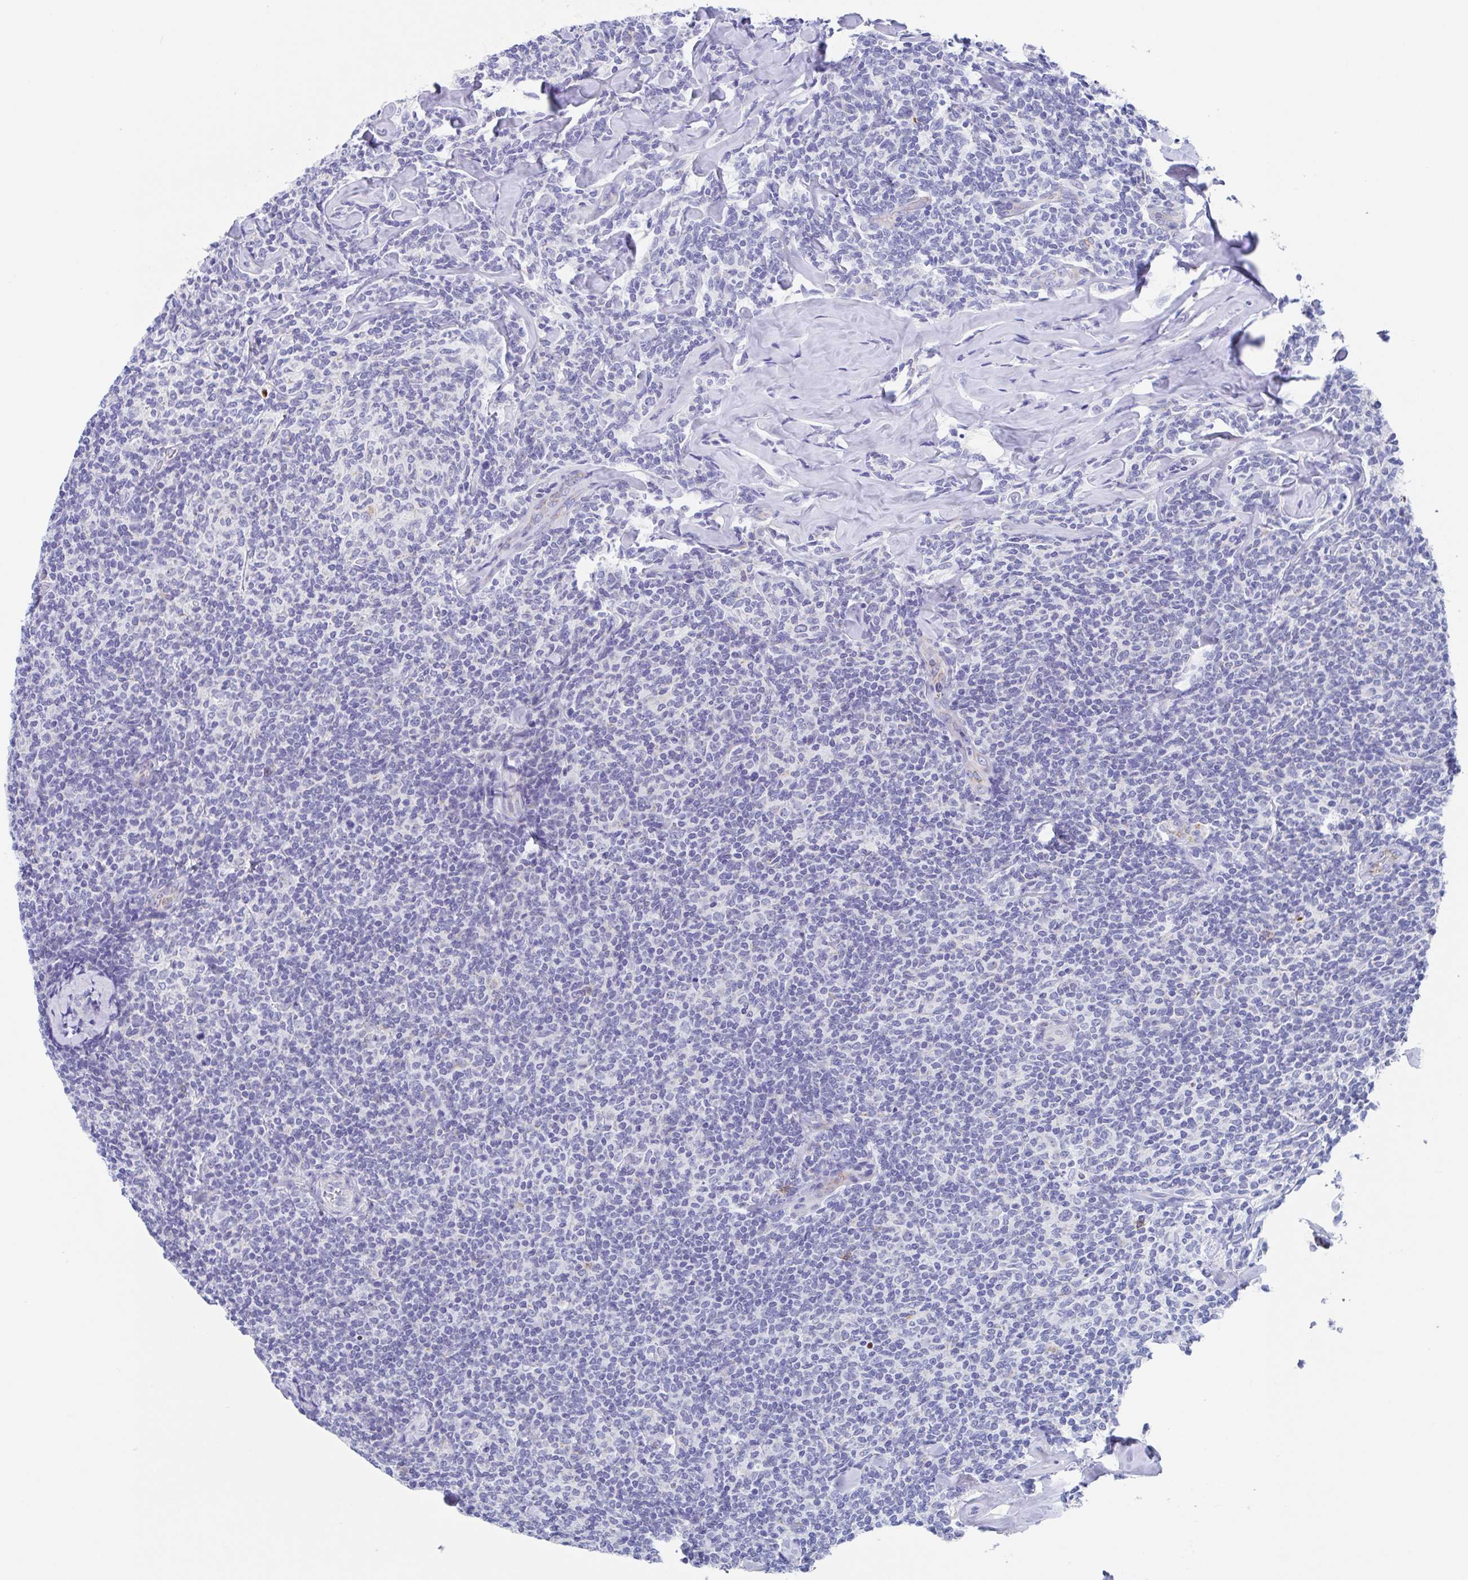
{"staining": {"intensity": "negative", "quantity": "none", "location": "none"}, "tissue": "lymphoma", "cell_type": "Tumor cells", "image_type": "cancer", "snomed": [{"axis": "morphology", "description": "Malignant lymphoma, non-Hodgkin's type, Low grade"}, {"axis": "topography", "description": "Lymph node"}], "caption": "Low-grade malignant lymphoma, non-Hodgkin's type stained for a protein using immunohistochemistry (IHC) demonstrates no expression tumor cells.", "gene": "FCGR3A", "patient": {"sex": "female", "age": 56}}